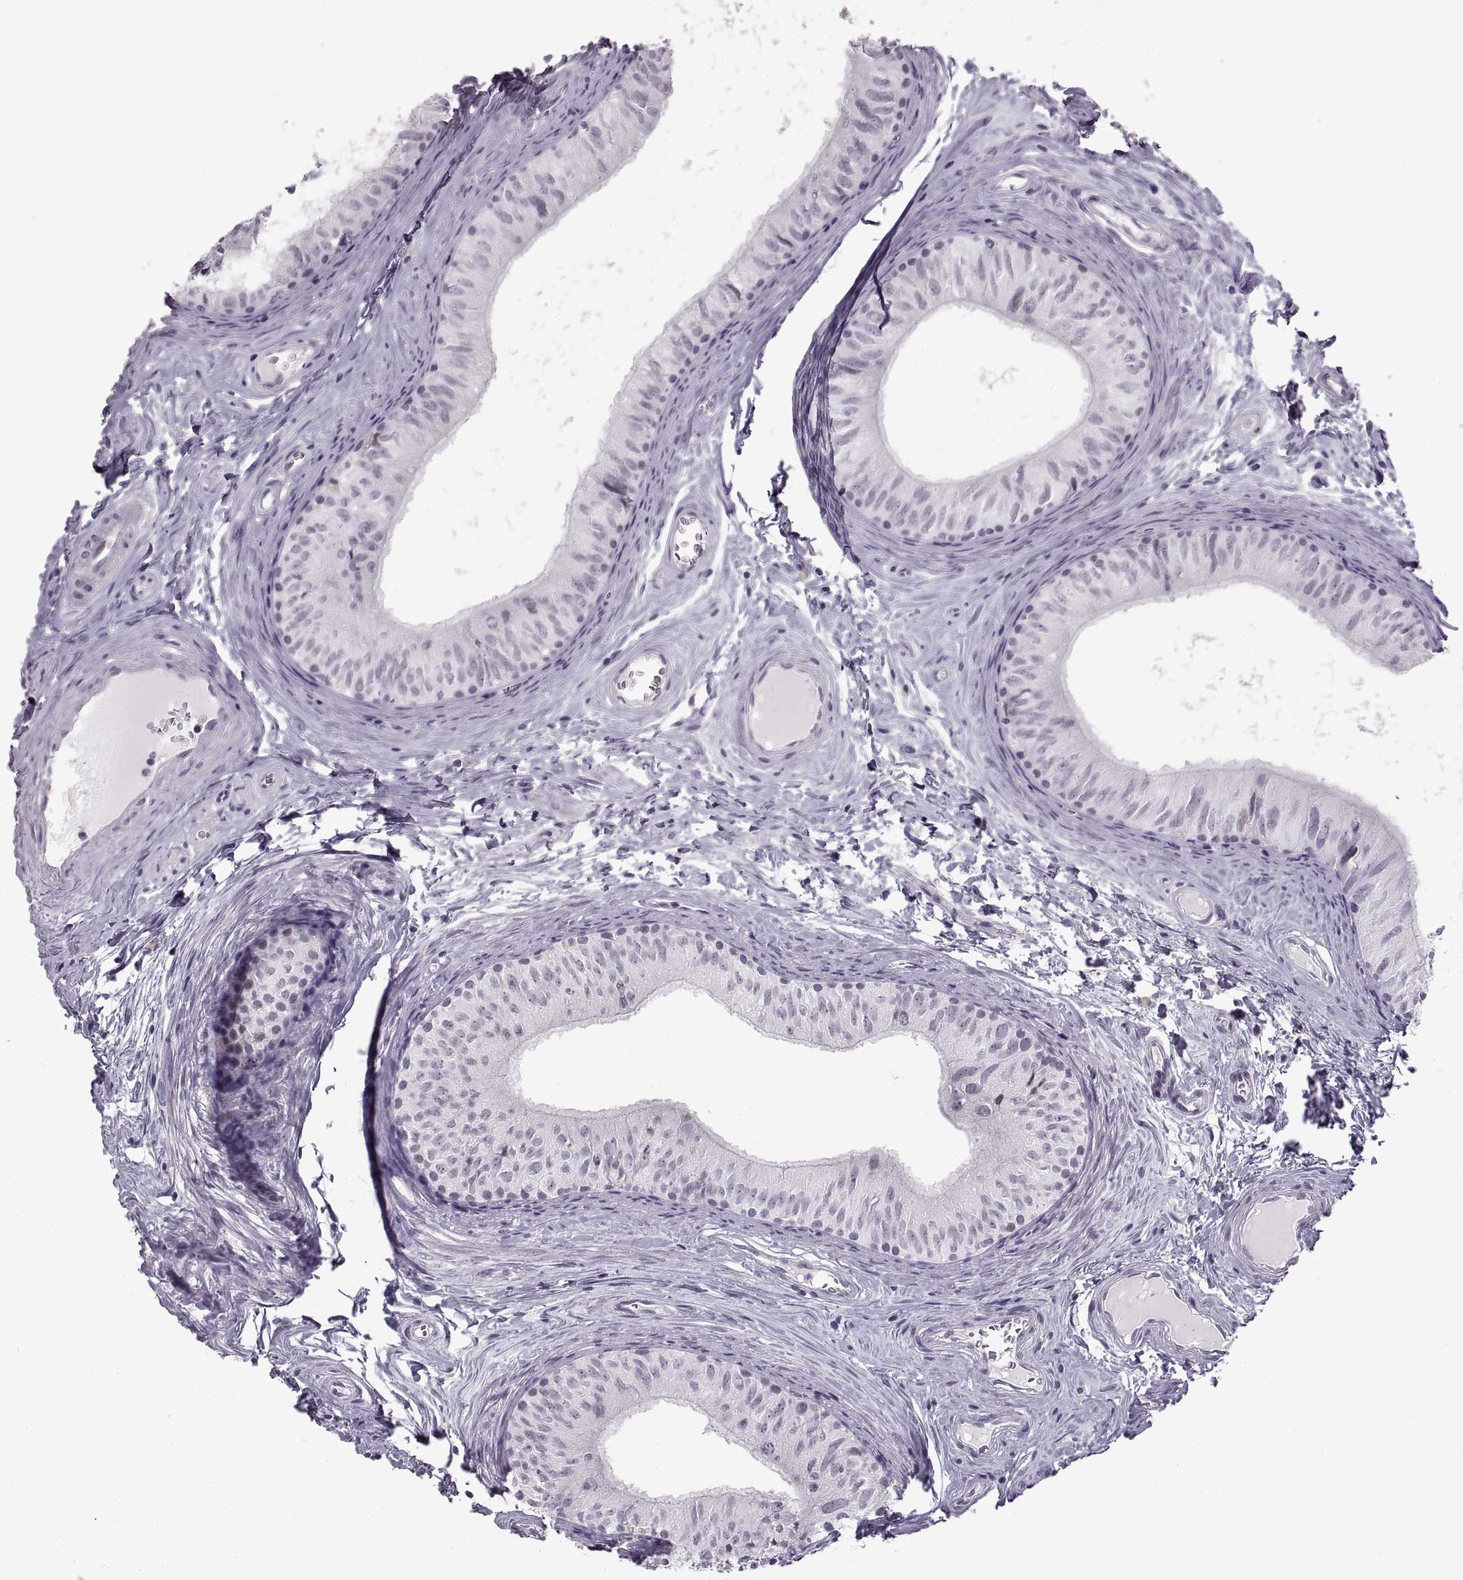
{"staining": {"intensity": "negative", "quantity": "none", "location": "none"}, "tissue": "epididymis", "cell_type": "Glandular cells", "image_type": "normal", "snomed": [{"axis": "morphology", "description": "Normal tissue, NOS"}, {"axis": "topography", "description": "Epididymis"}], "caption": "This is a photomicrograph of immunohistochemistry (IHC) staining of benign epididymis, which shows no staining in glandular cells. (DAB IHC, high magnification).", "gene": "NANOS3", "patient": {"sex": "male", "age": 52}}